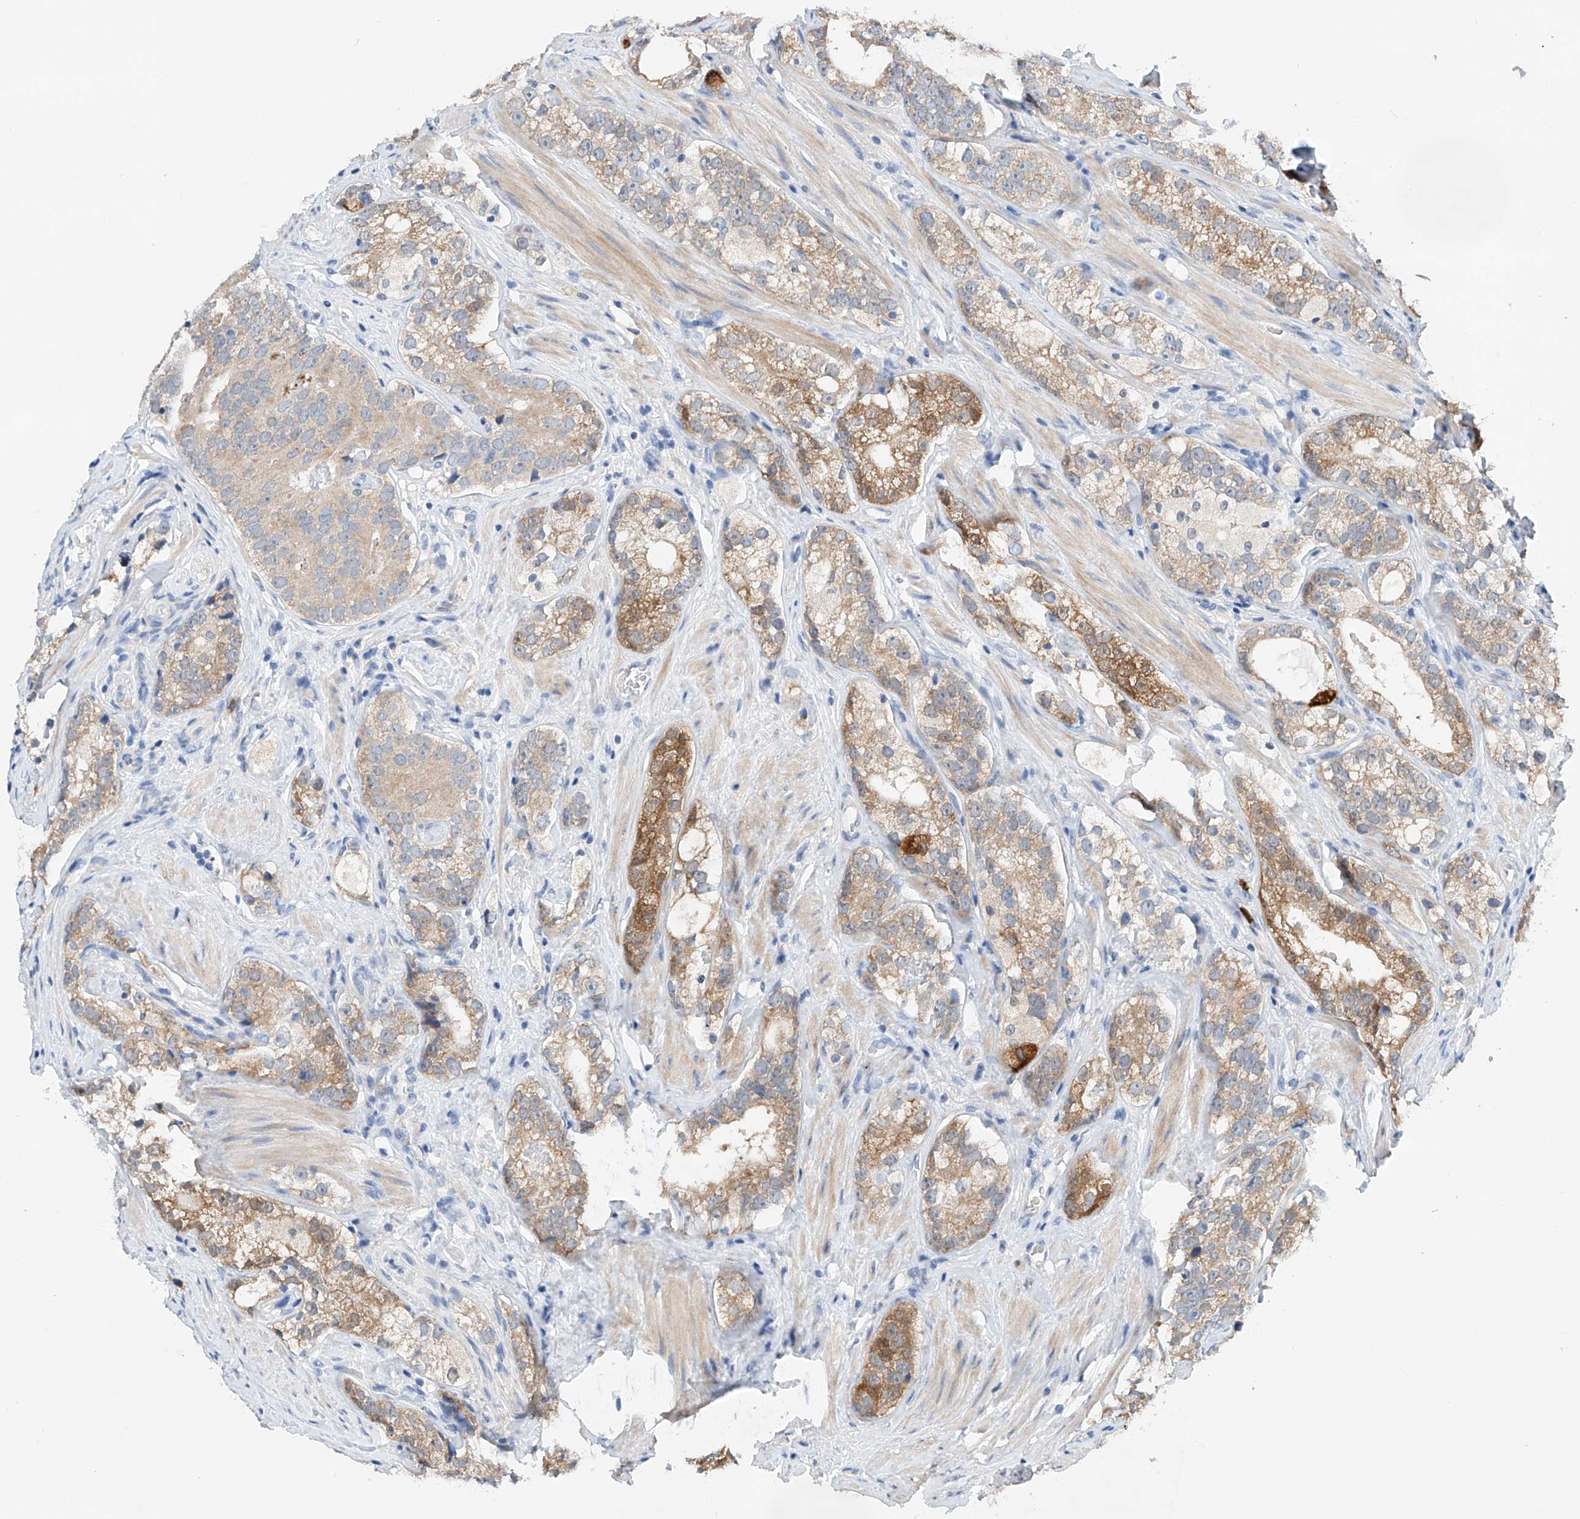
{"staining": {"intensity": "moderate", "quantity": "25%-75%", "location": "cytoplasmic/membranous"}, "tissue": "prostate cancer", "cell_type": "Tumor cells", "image_type": "cancer", "snomed": [{"axis": "morphology", "description": "Adenocarcinoma, High grade"}, {"axis": "topography", "description": "Prostate"}], "caption": "A medium amount of moderate cytoplasmic/membranous positivity is identified in about 25%-75% of tumor cells in high-grade adenocarcinoma (prostate) tissue. The protein of interest is stained brown, and the nuclei are stained in blue (DAB IHC with brightfield microscopy, high magnification).", "gene": "GPC4", "patient": {"sex": "male", "age": 56}}